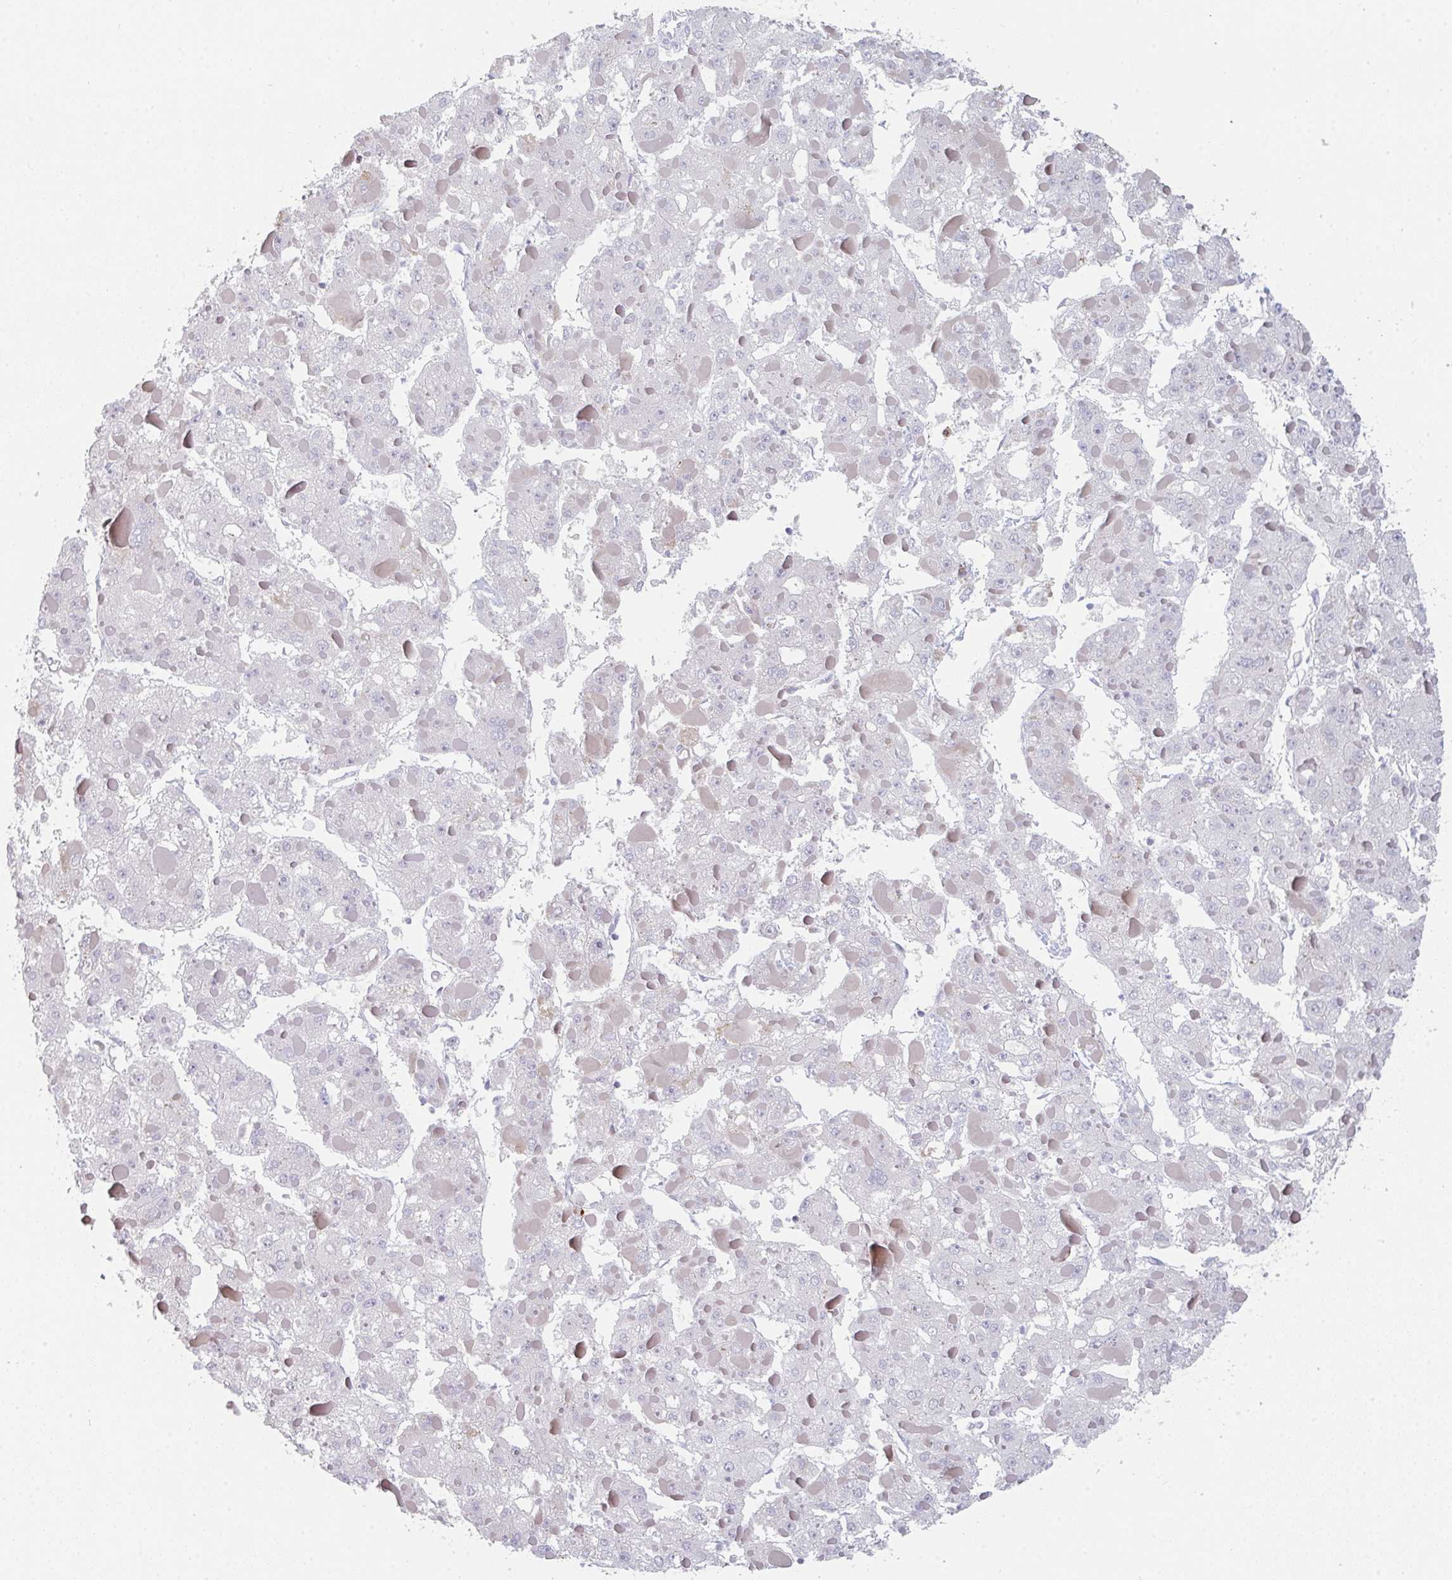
{"staining": {"intensity": "negative", "quantity": "none", "location": "none"}, "tissue": "liver cancer", "cell_type": "Tumor cells", "image_type": "cancer", "snomed": [{"axis": "morphology", "description": "Carcinoma, Hepatocellular, NOS"}, {"axis": "topography", "description": "Liver"}], "caption": "Immunohistochemistry (IHC) image of neoplastic tissue: hepatocellular carcinoma (liver) stained with DAB (3,3'-diaminobenzidine) demonstrates no significant protein staining in tumor cells.", "gene": "RUBCN", "patient": {"sex": "female", "age": 73}}